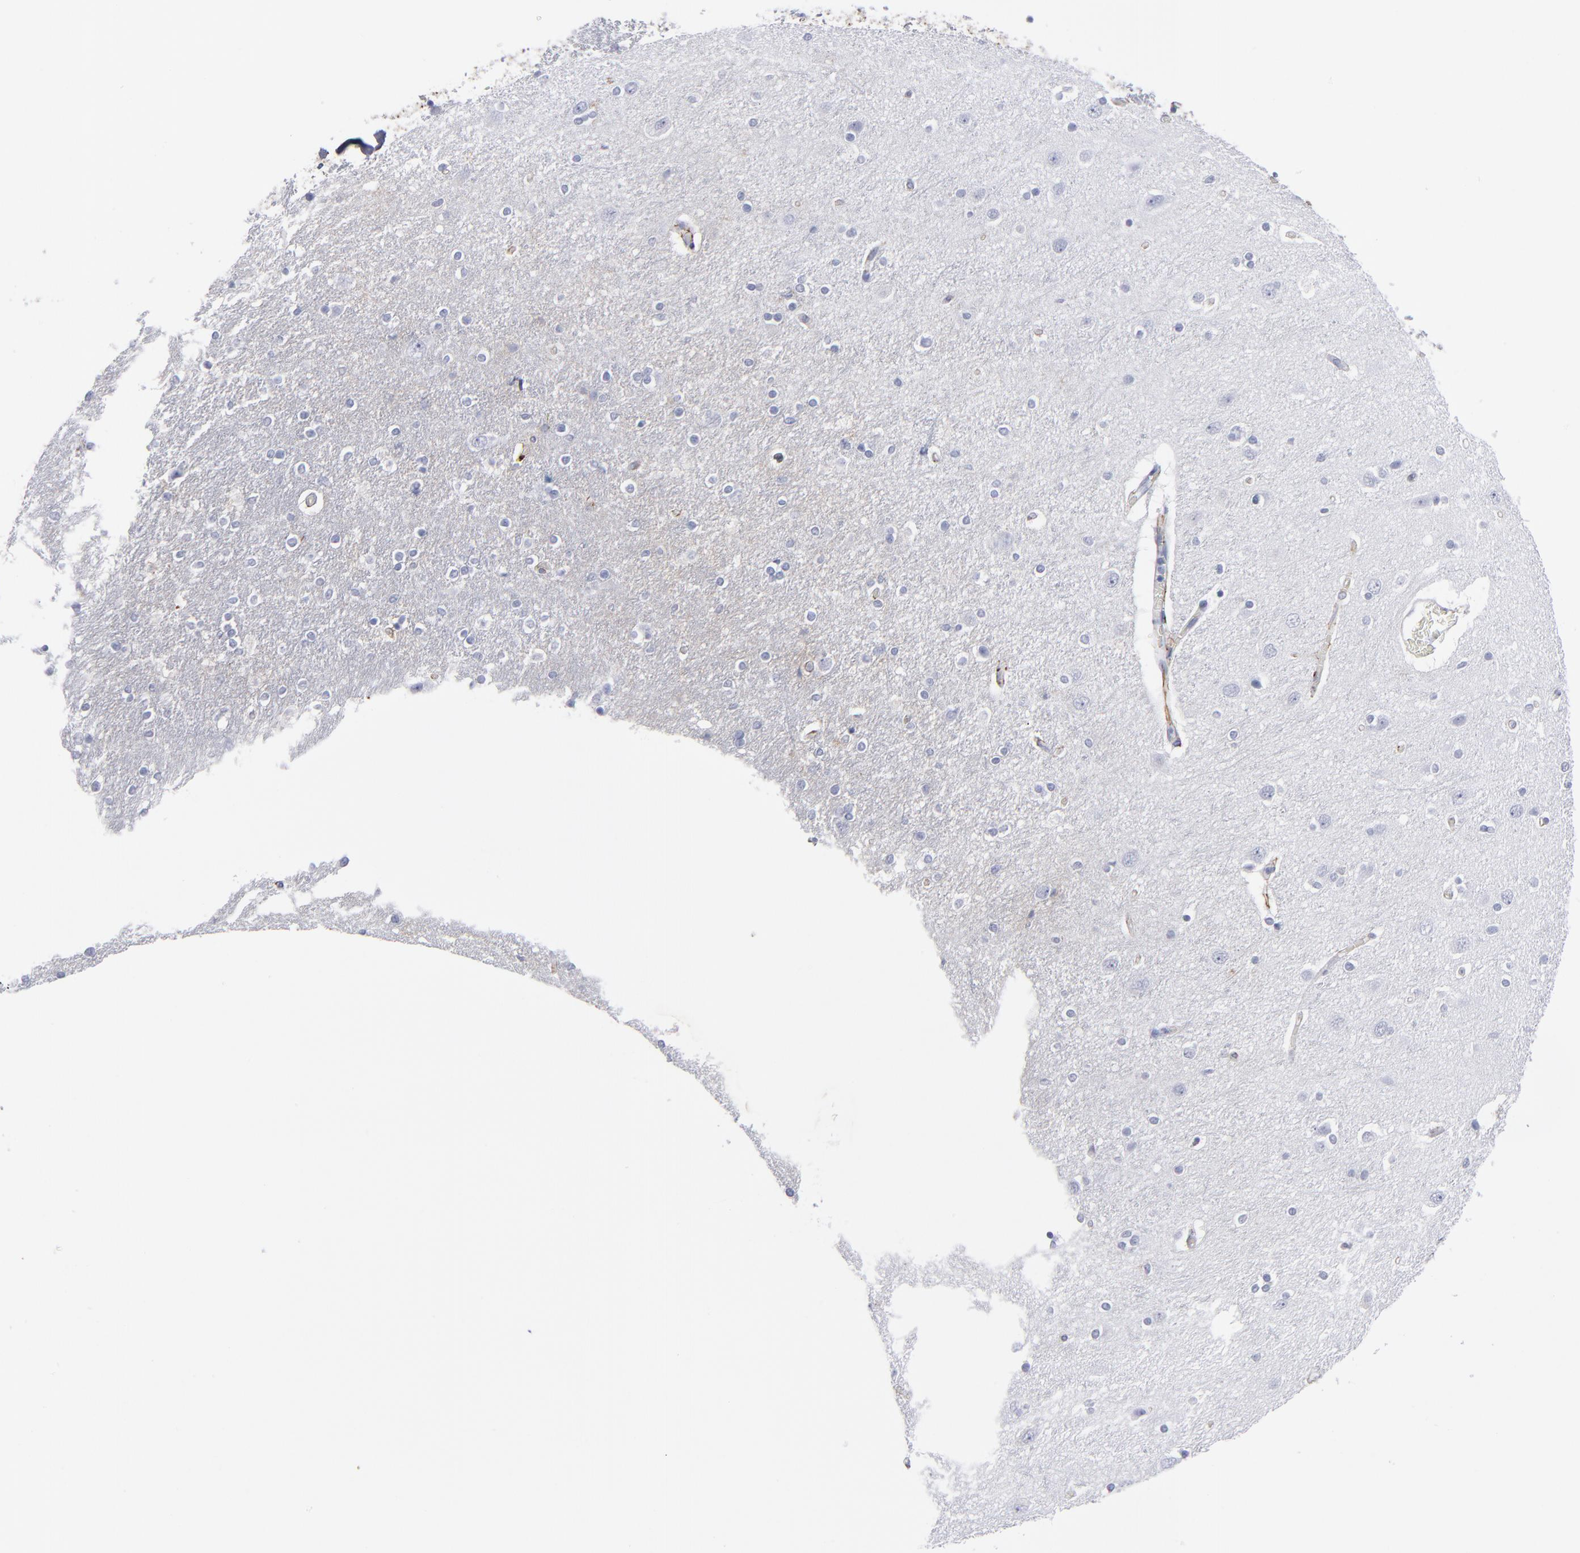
{"staining": {"intensity": "negative", "quantity": "none", "location": "none"}, "tissue": "caudate", "cell_type": "Glial cells", "image_type": "normal", "snomed": [{"axis": "morphology", "description": "Normal tissue, NOS"}, {"axis": "topography", "description": "Lateral ventricle wall"}], "caption": "DAB (3,3'-diaminobenzidine) immunohistochemical staining of benign caudate demonstrates no significant expression in glial cells.", "gene": "EMILIN1", "patient": {"sex": "female", "age": 54}}